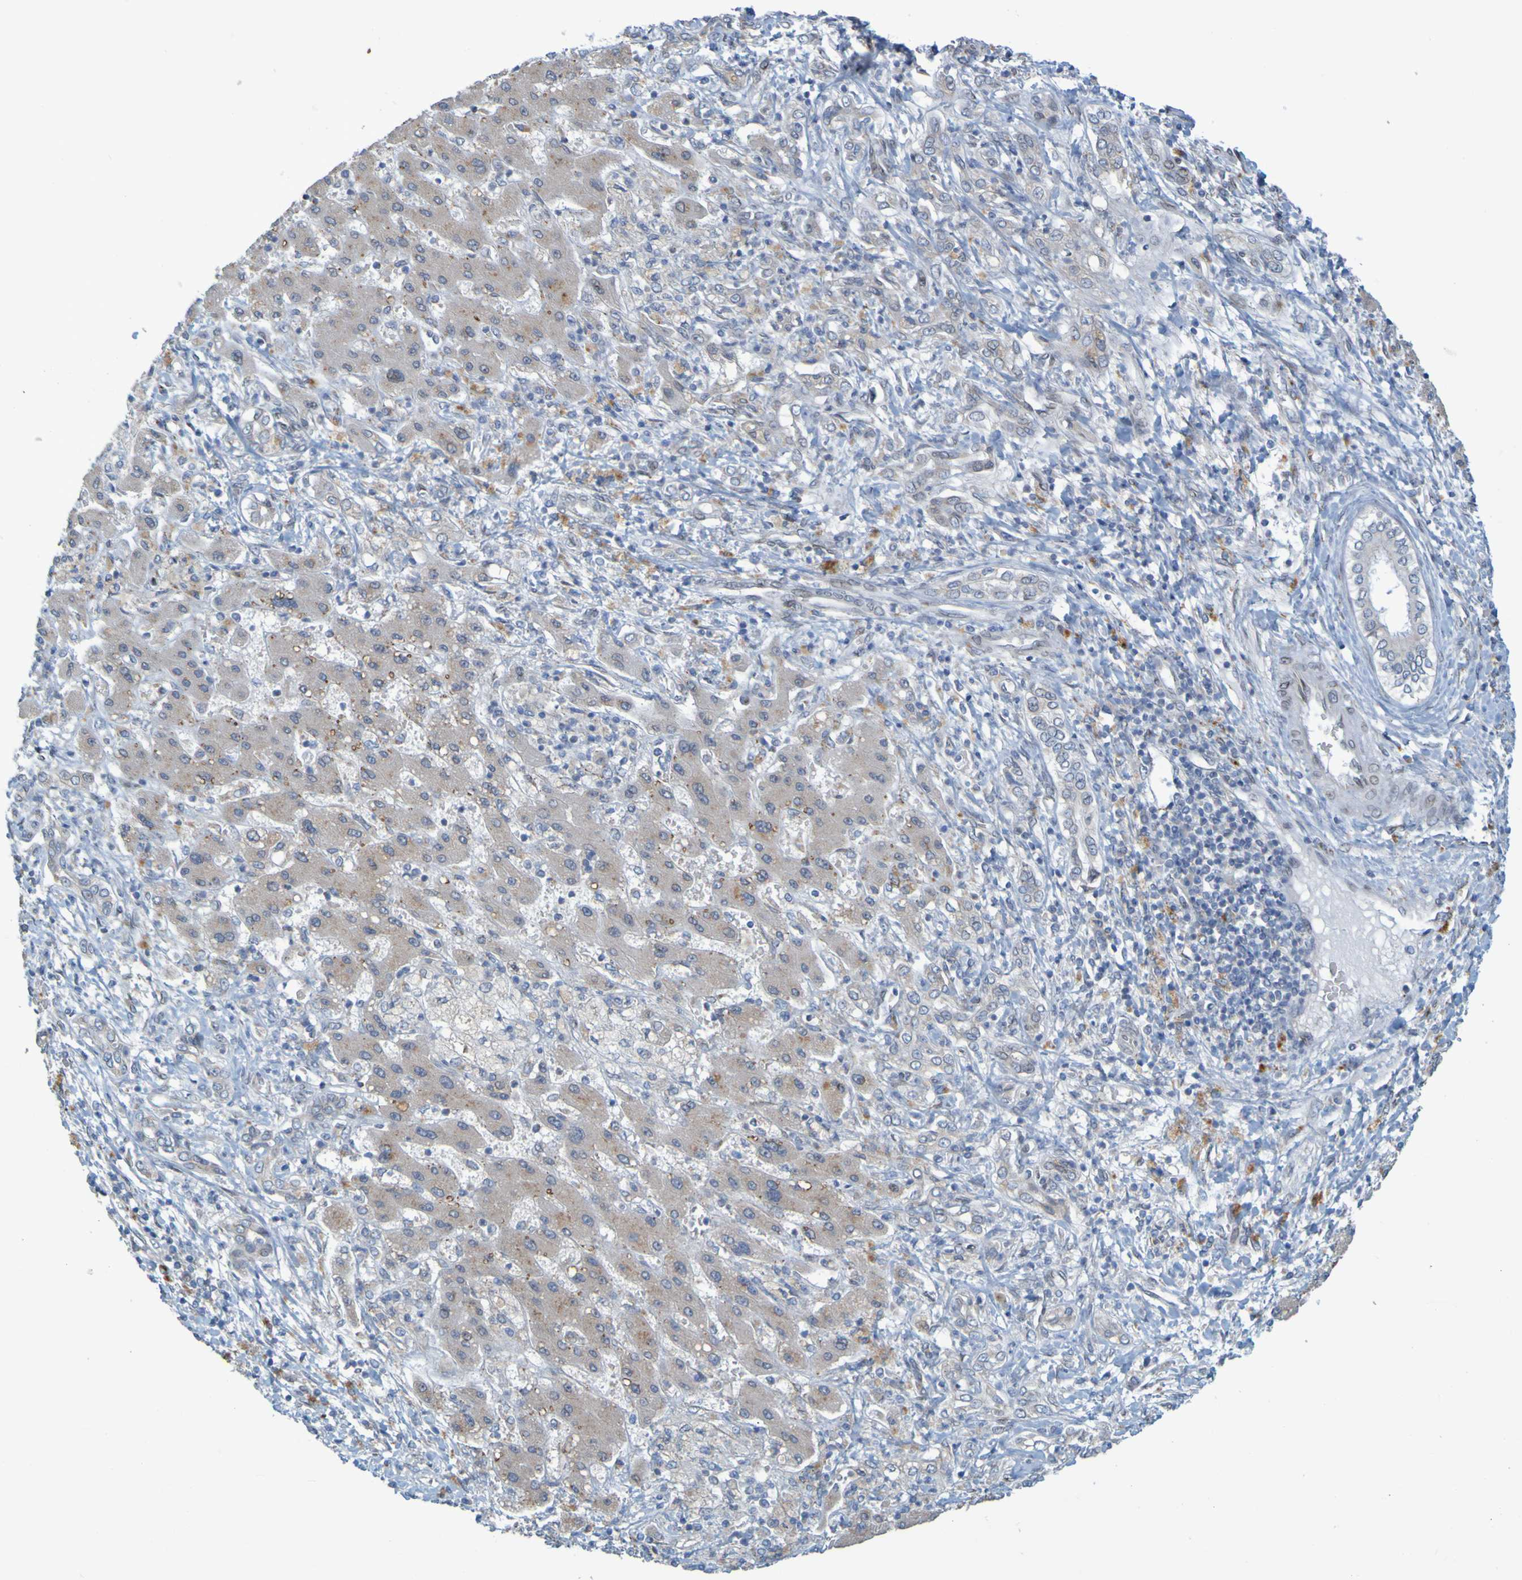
{"staining": {"intensity": "weak", "quantity": "<25%", "location": "cytoplasmic/membranous"}, "tissue": "liver cancer", "cell_type": "Tumor cells", "image_type": "cancer", "snomed": [{"axis": "morphology", "description": "Cholangiocarcinoma"}, {"axis": "topography", "description": "Liver"}], "caption": "Tumor cells show no significant protein expression in liver cholangiocarcinoma. The staining was performed using DAB to visualize the protein expression in brown, while the nuclei were stained in blue with hematoxylin (Magnification: 20x).", "gene": "MAG", "patient": {"sex": "male", "age": 50}}